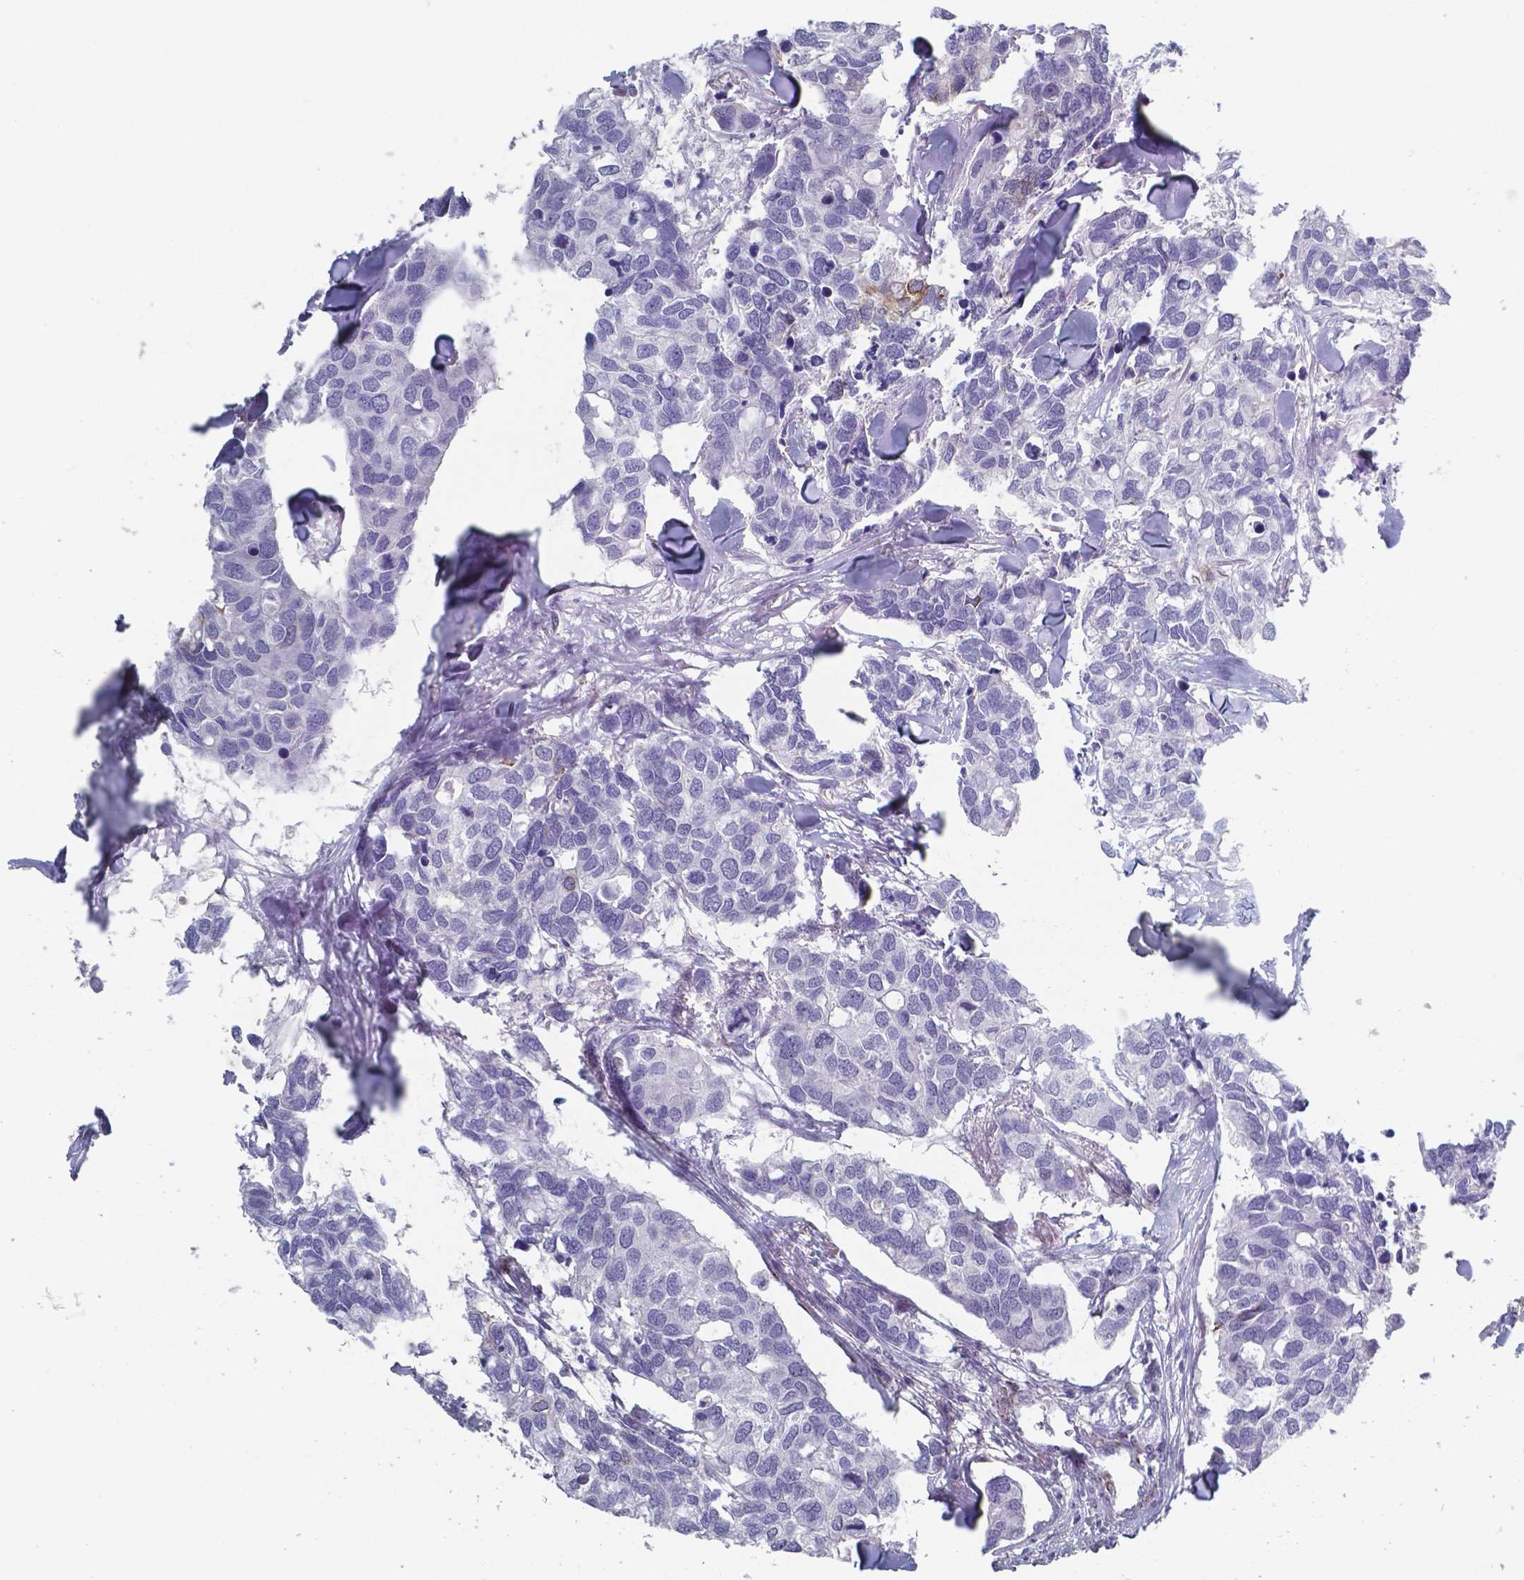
{"staining": {"intensity": "negative", "quantity": "none", "location": "none"}, "tissue": "breast cancer", "cell_type": "Tumor cells", "image_type": "cancer", "snomed": [{"axis": "morphology", "description": "Duct carcinoma"}, {"axis": "topography", "description": "Breast"}], "caption": "Immunohistochemistry (IHC) of human infiltrating ductal carcinoma (breast) displays no expression in tumor cells.", "gene": "PLA2R1", "patient": {"sex": "female", "age": 83}}